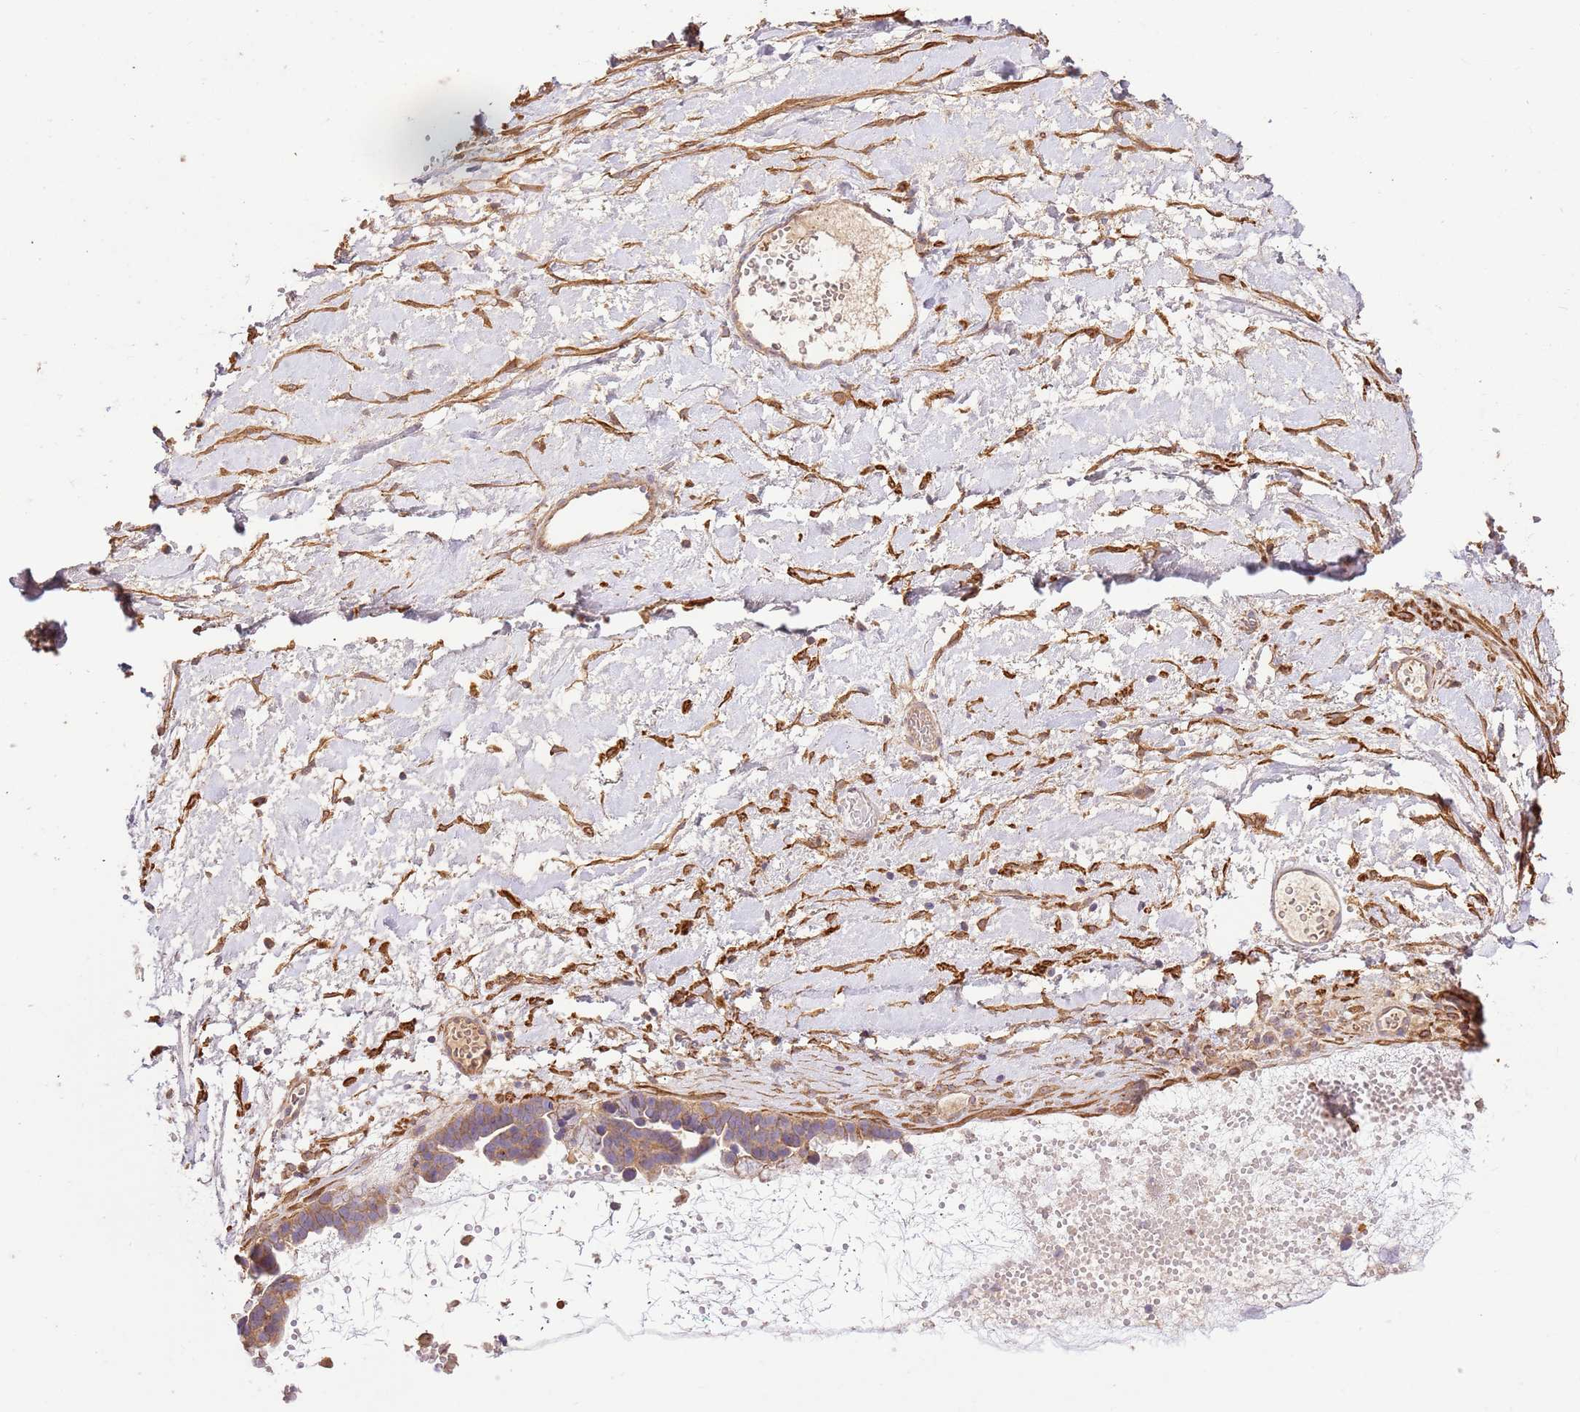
{"staining": {"intensity": "weak", "quantity": ">75%", "location": "cytoplasmic/membranous"}, "tissue": "ovarian cancer", "cell_type": "Tumor cells", "image_type": "cancer", "snomed": [{"axis": "morphology", "description": "Cystadenocarcinoma, serous, NOS"}, {"axis": "topography", "description": "Ovary"}], "caption": "IHC photomicrograph of neoplastic tissue: human ovarian serous cystadenocarcinoma stained using immunohistochemistry demonstrates low levels of weak protein expression localized specifically in the cytoplasmic/membranous of tumor cells, appearing as a cytoplasmic/membranous brown color.", "gene": "CEP55", "patient": {"sex": "female", "age": 54}}